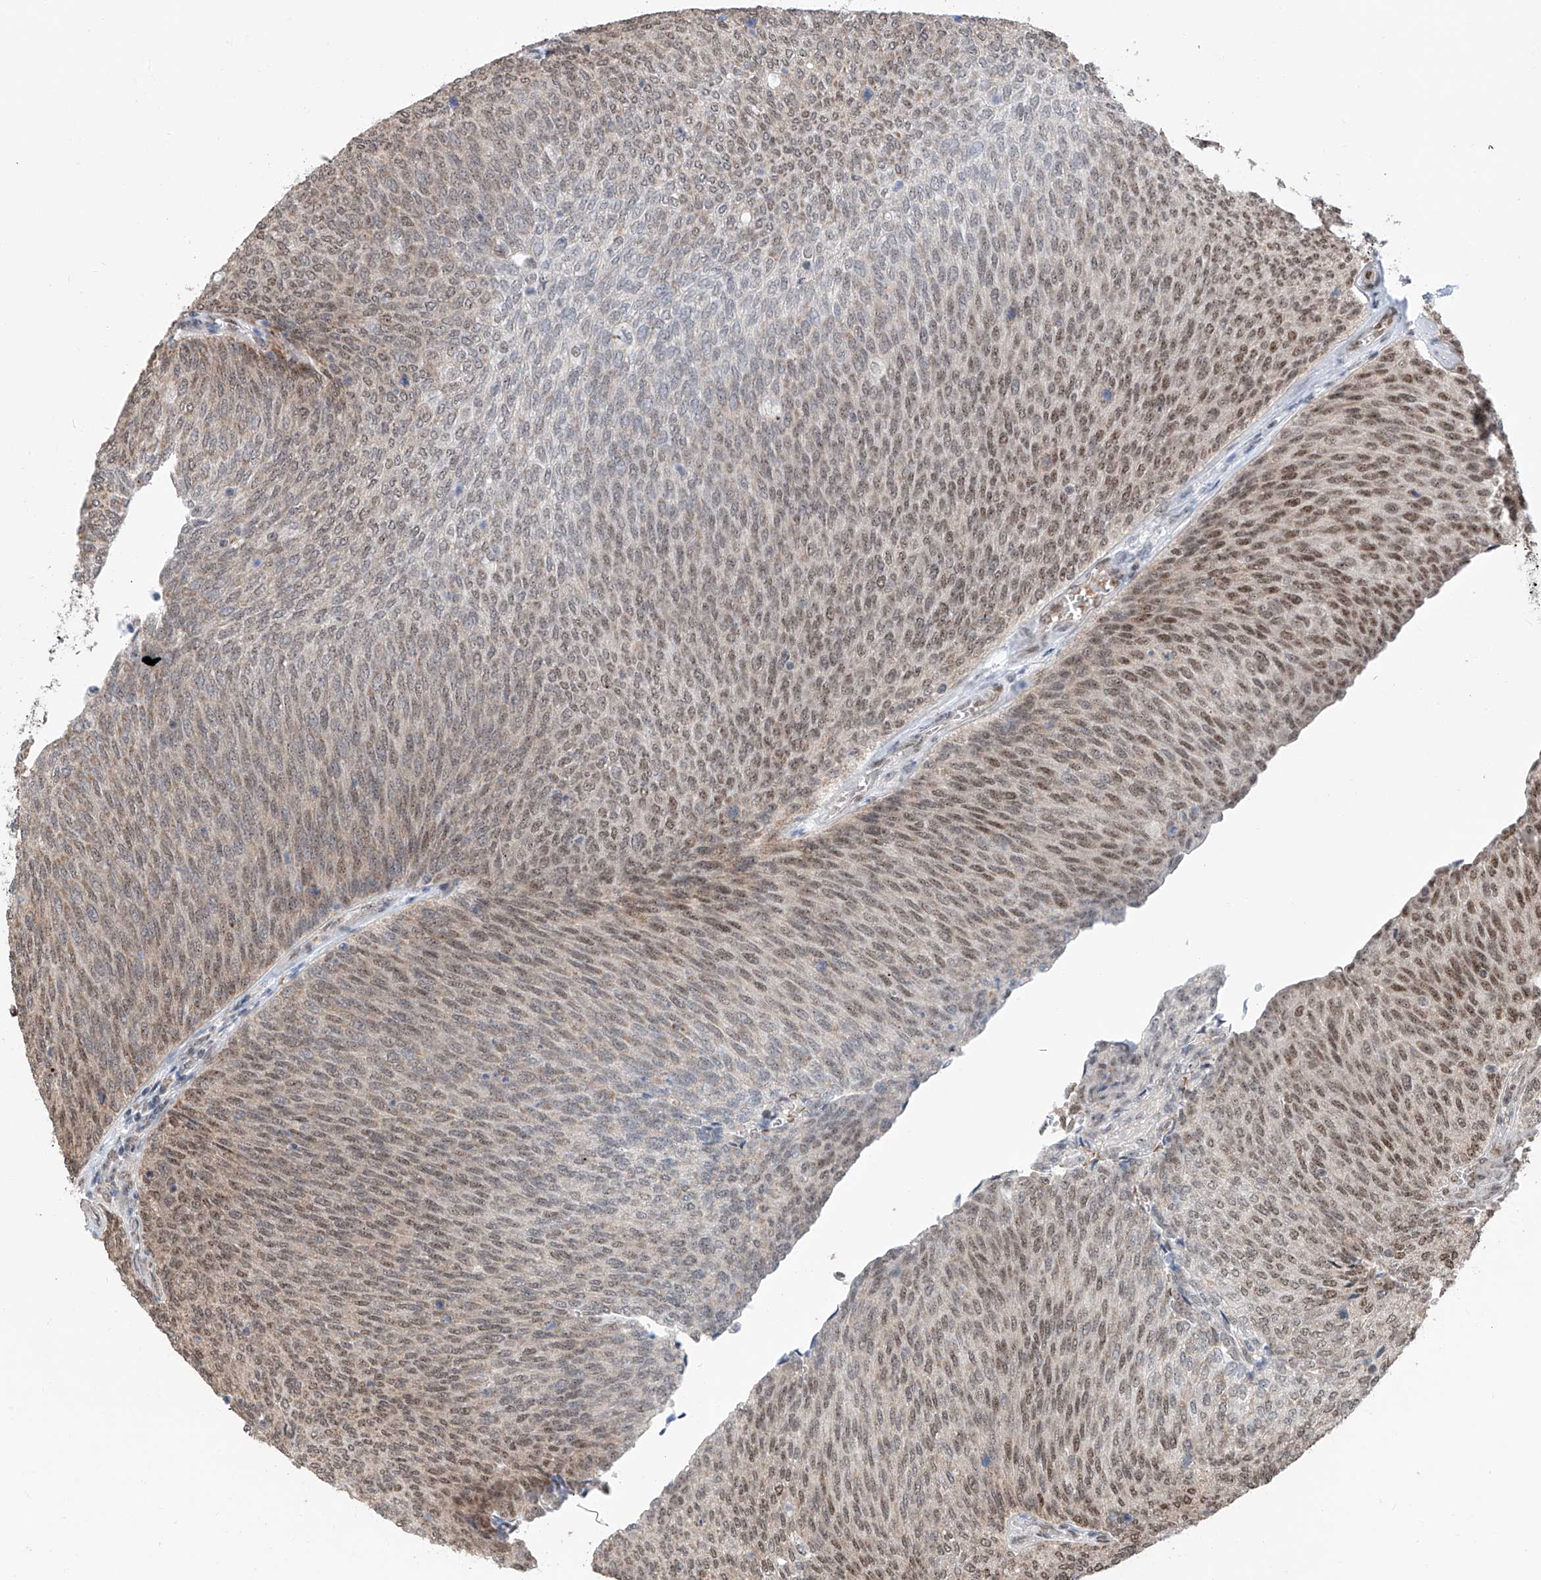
{"staining": {"intensity": "moderate", "quantity": "25%-75%", "location": "nuclear"}, "tissue": "urothelial cancer", "cell_type": "Tumor cells", "image_type": "cancer", "snomed": [{"axis": "morphology", "description": "Urothelial carcinoma, Low grade"}, {"axis": "topography", "description": "Urinary bladder"}], "caption": "Protein staining by IHC shows moderate nuclear expression in approximately 25%-75% of tumor cells in urothelial carcinoma (low-grade). (DAB IHC, brown staining for protein, blue staining for nuclei).", "gene": "SDE2", "patient": {"sex": "female", "age": 79}}